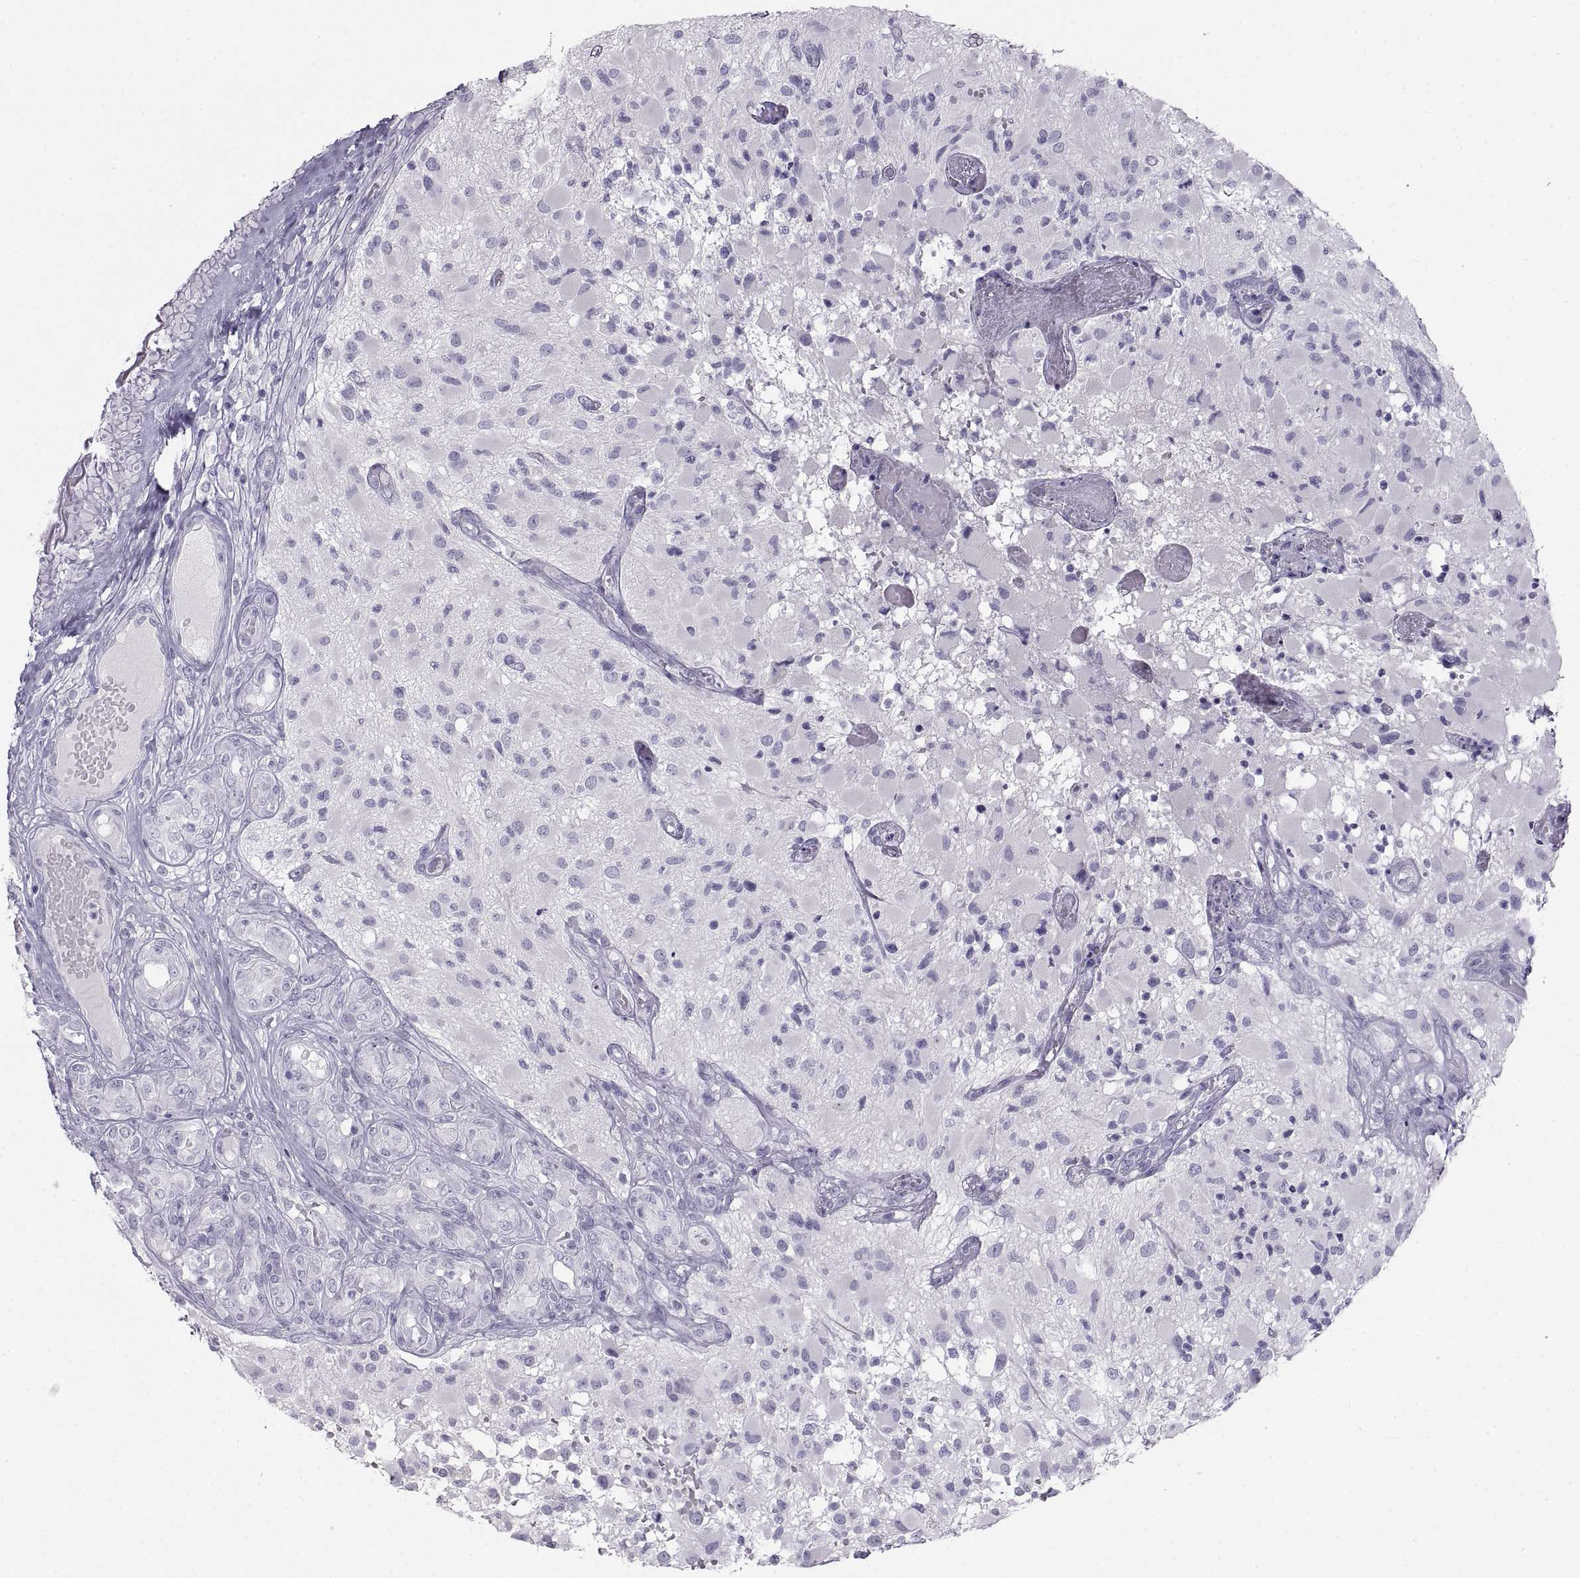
{"staining": {"intensity": "negative", "quantity": "none", "location": "none"}, "tissue": "glioma", "cell_type": "Tumor cells", "image_type": "cancer", "snomed": [{"axis": "morphology", "description": "Glioma, malignant, High grade"}, {"axis": "topography", "description": "Brain"}], "caption": "Tumor cells are negative for protein expression in human high-grade glioma (malignant).", "gene": "SEMG1", "patient": {"sex": "female", "age": 63}}